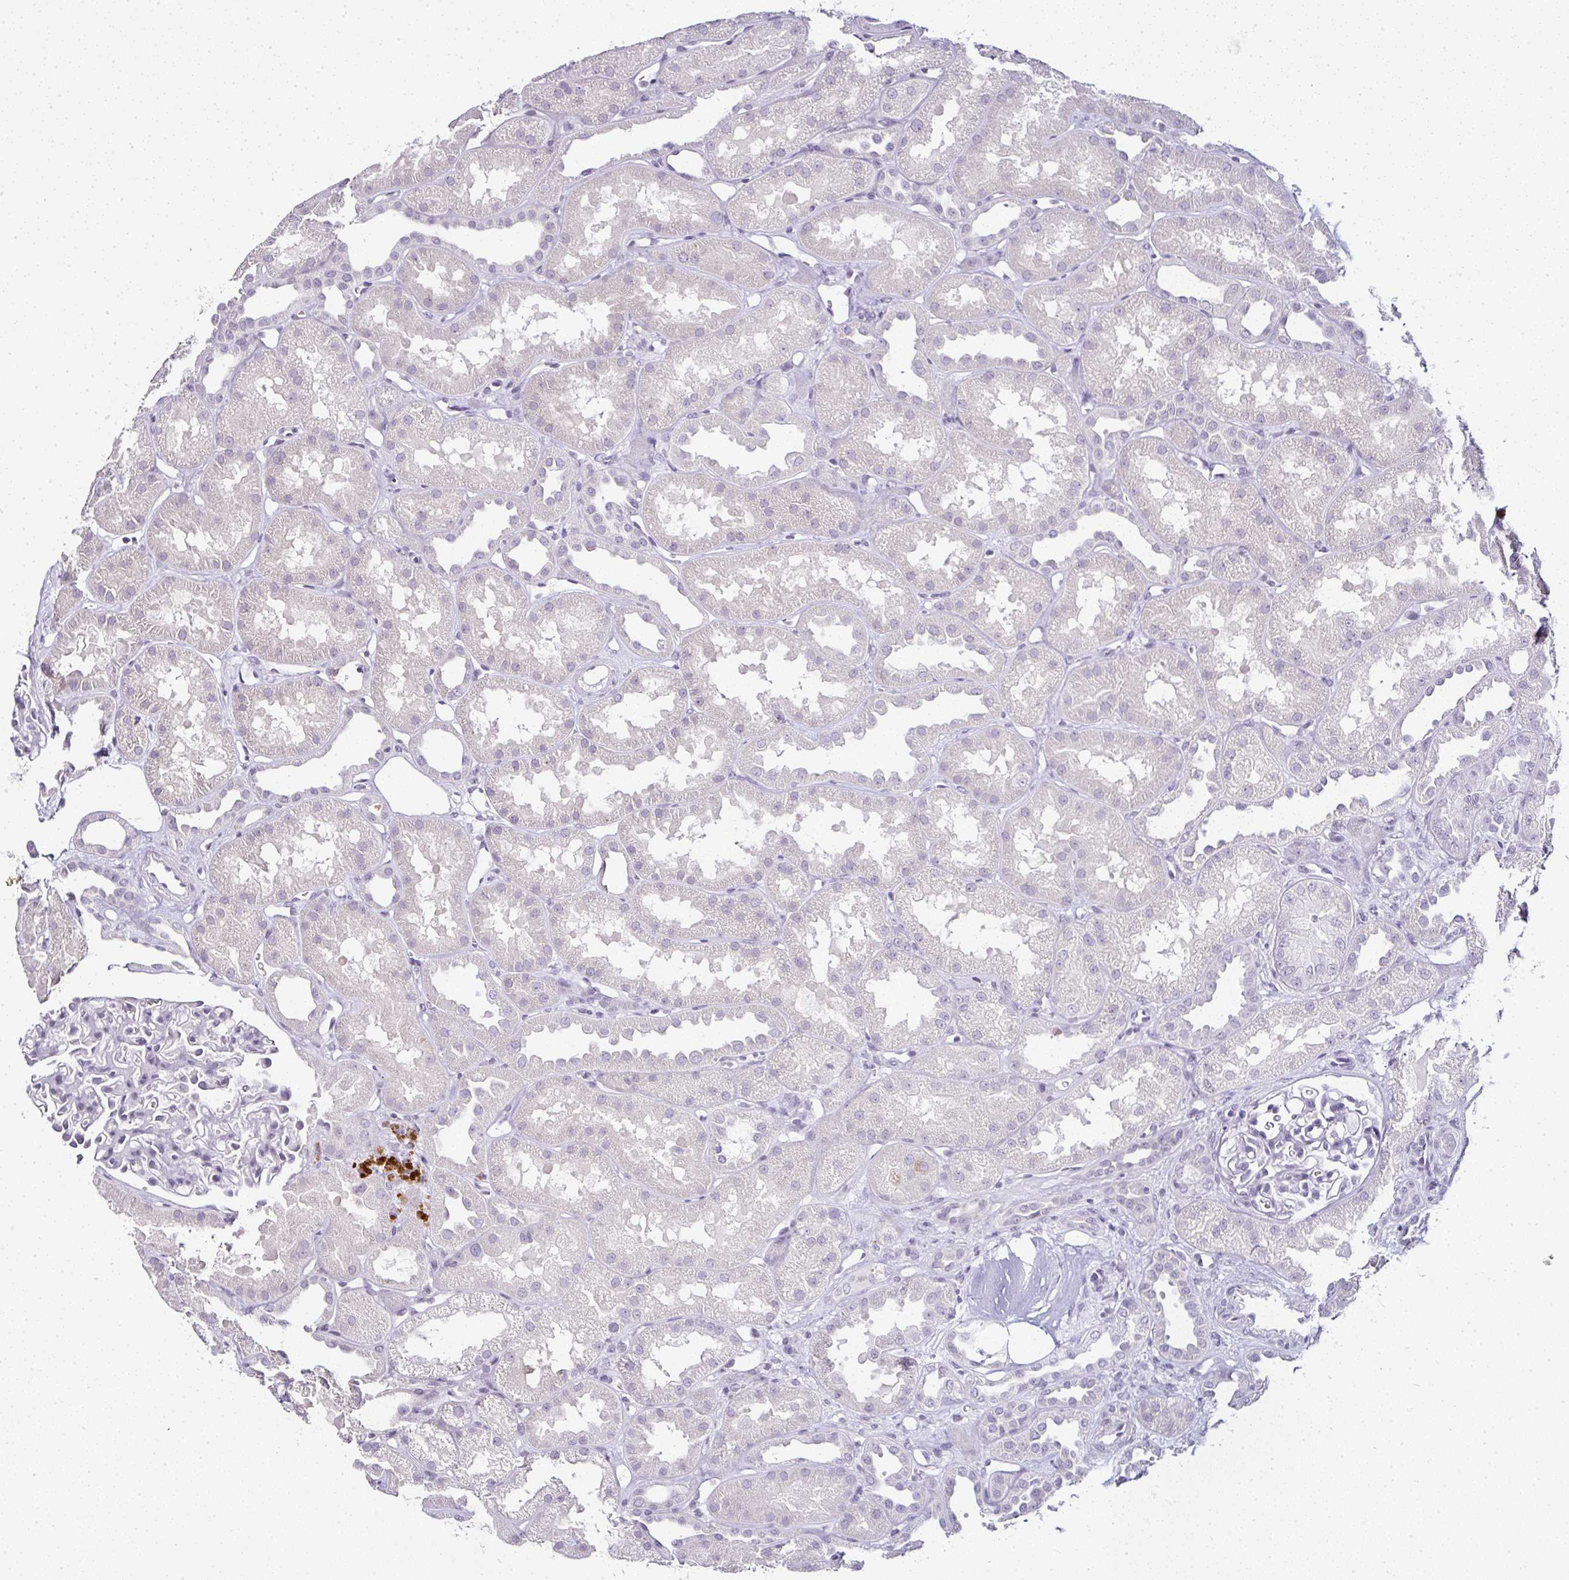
{"staining": {"intensity": "negative", "quantity": "none", "location": "none"}, "tissue": "kidney", "cell_type": "Cells in glomeruli", "image_type": "normal", "snomed": [{"axis": "morphology", "description": "Normal tissue, NOS"}, {"axis": "topography", "description": "Kidney"}], "caption": "Immunohistochemistry image of benign kidney stained for a protein (brown), which exhibits no expression in cells in glomeruli. (DAB (3,3'-diaminobenzidine) immunohistochemistry, high magnification).", "gene": "SERPINB3", "patient": {"sex": "male", "age": 61}}